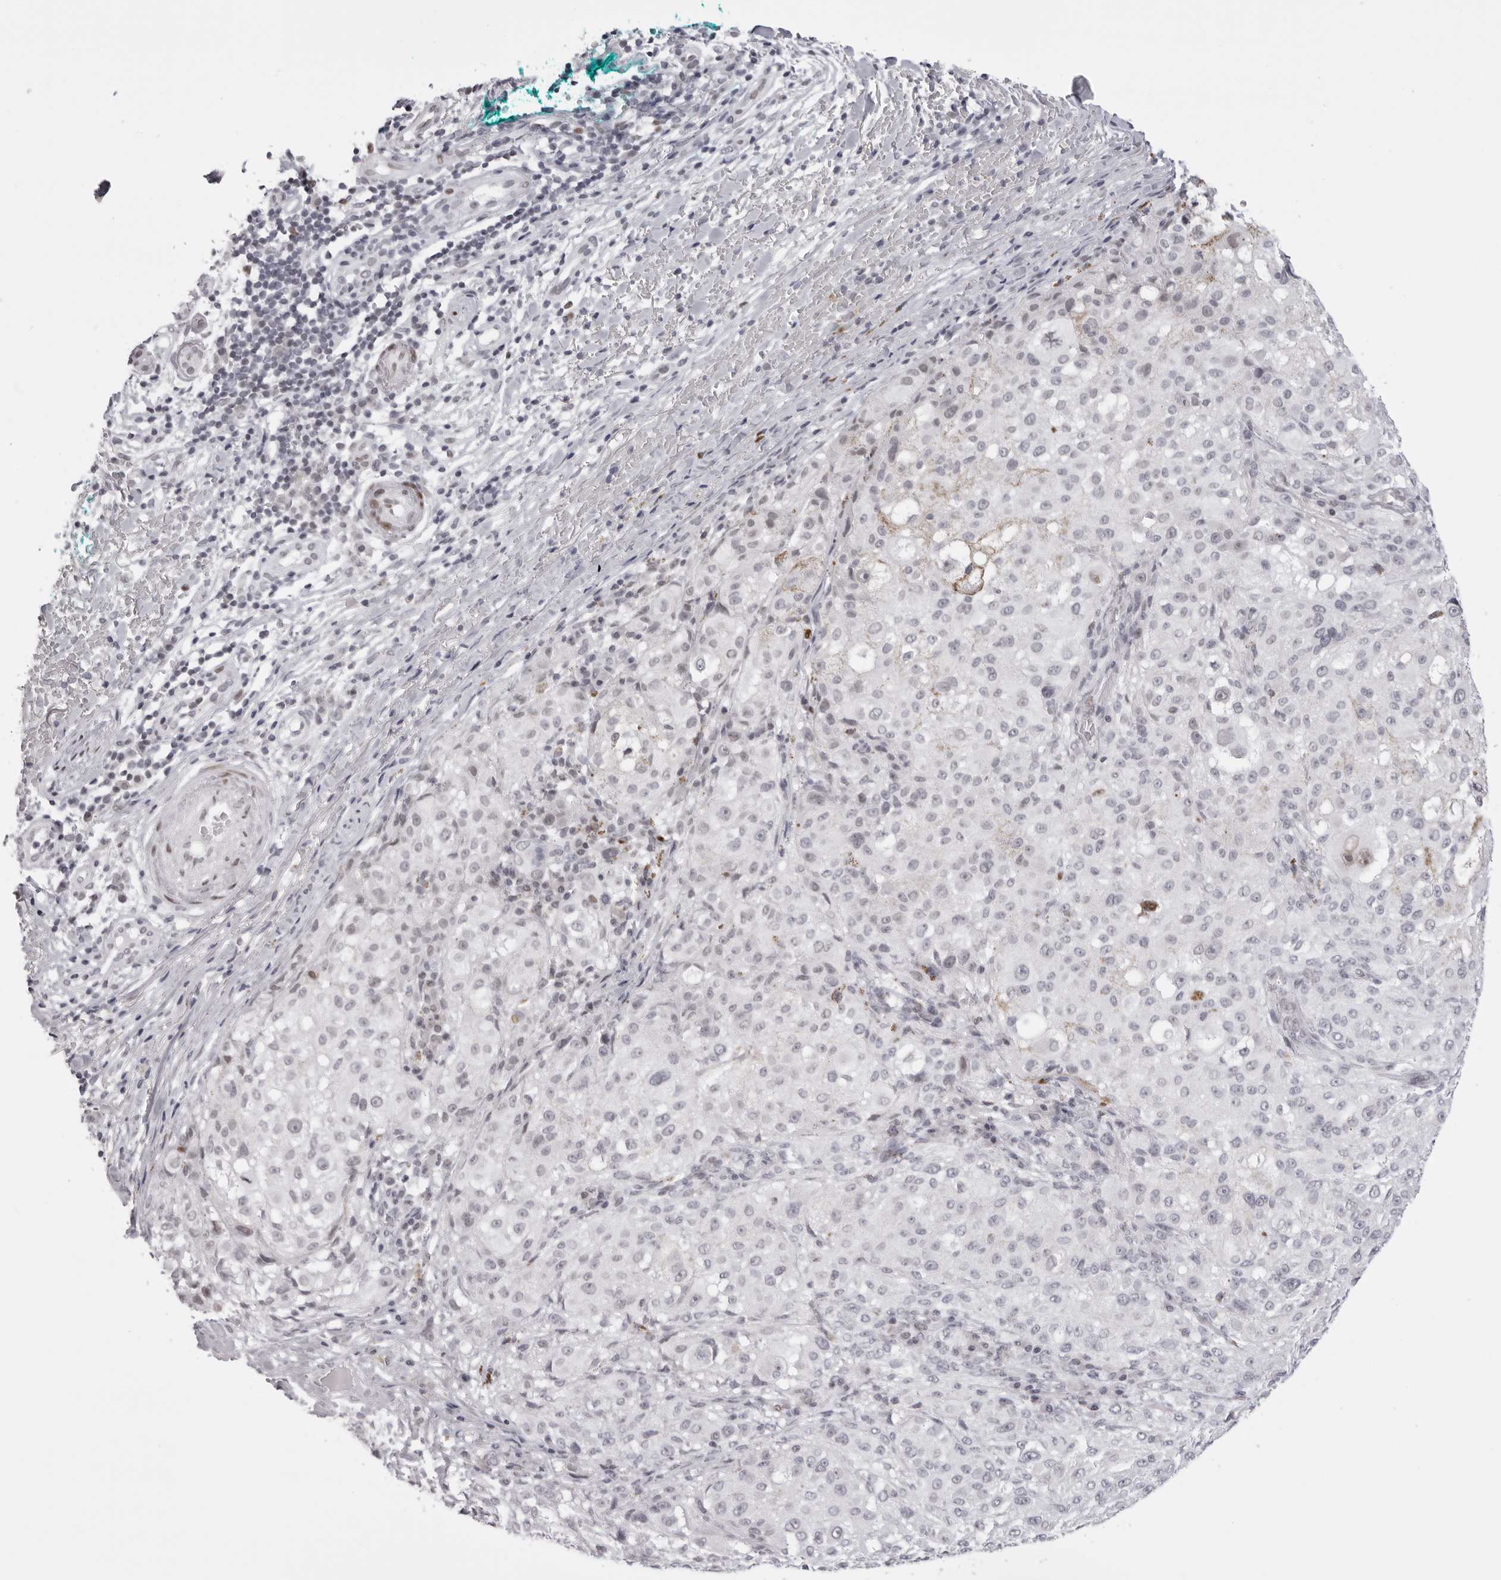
{"staining": {"intensity": "negative", "quantity": "none", "location": "none"}, "tissue": "melanoma", "cell_type": "Tumor cells", "image_type": "cancer", "snomed": [{"axis": "morphology", "description": "Necrosis, NOS"}, {"axis": "morphology", "description": "Malignant melanoma, NOS"}, {"axis": "topography", "description": "Skin"}], "caption": "Melanoma stained for a protein using IHC demonstrates no expression tumor cells.", "gene": "MAFK", "patient": {"sex": "female", "age": 87}}